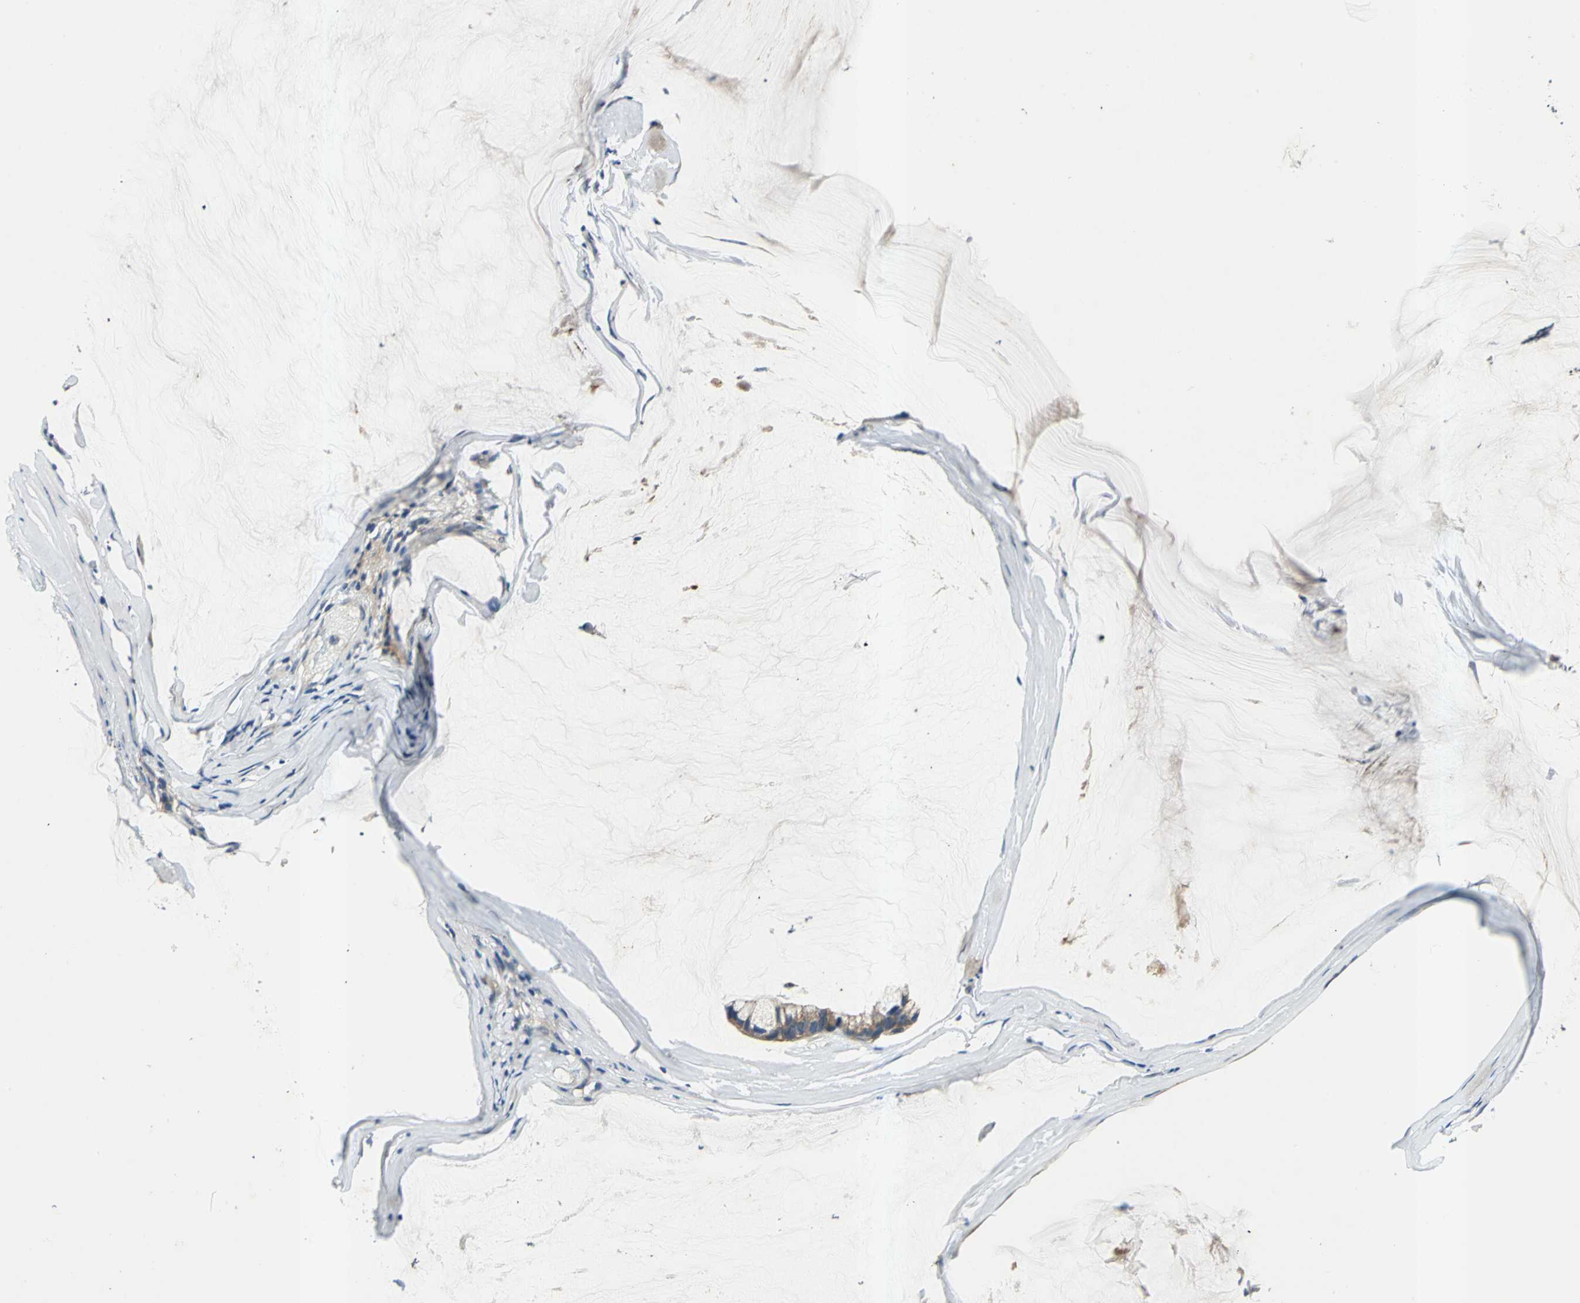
{"staining": {"intensity": "moderate", "quantity": ">75%", "location": "cytoplasmic/membranous"}, "tissue": "ovarian cancer", "cell_type": "Tumor cells", "image_type": "cancer", "snomed": [{"axis": "morphology", "description": "Cystadenocarcinoma, mucinous, NOS"}, {"axis": "topography", "description": "Ovary"}], "caption": "This histopathology image exhibits IHC staining of ovarian mucinous cystadenocarcinoma, with medium moderate cytoplasmic/membranous positivity in approximately >75% of tumor cells.", "gene": "SLC16A7", "patient": {"sex": "female", "age": 39}}